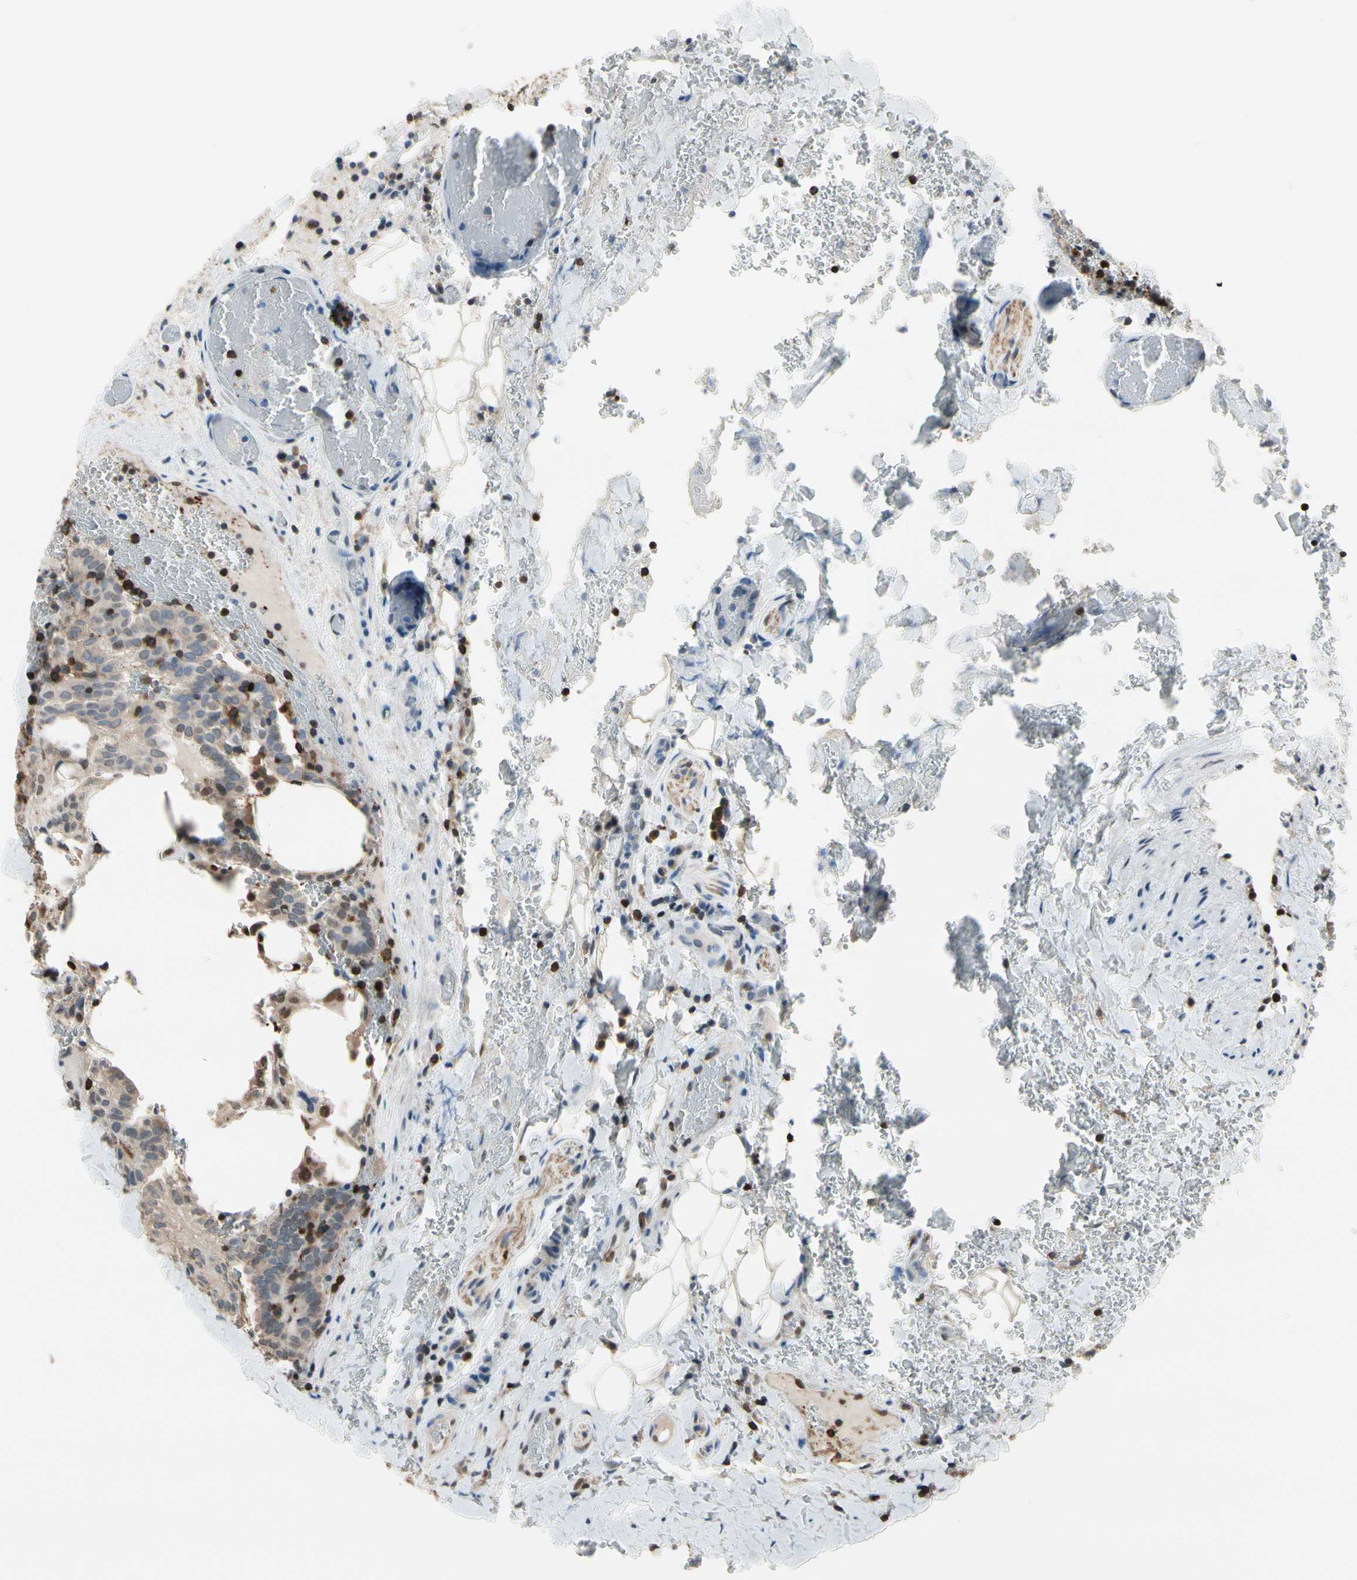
{"staining": {"intensity": "weak", "quantity": "25%-75%", "location": "cytoplasmic/membranous"}, "tissue": "thyroid cancer", "cell_type": "Tumor cells", "image_type": "cancer", "snomed": [{"axis": "morphology", "description": "Normal tissue, NOS"}, {"axis": "morphology", "description": "Papillary adenocarcinoma, NOS"}, {"axis": "topography", "description": "Thyroid gland"}], "caption": "High-power microscopy captured an immunohistochemistry (IHC) histopathology image of thyroid cancer (papillary adenocarcinoma), revealing weak cytoplasmic/membranous positivity in approximately 25%-75% of tumor cells. Immunohistochemistry stains the protein in brown and the nuclei are stained blue.", "gene": "NFATC2", "patient": {"sex": "female", "age": 30}}